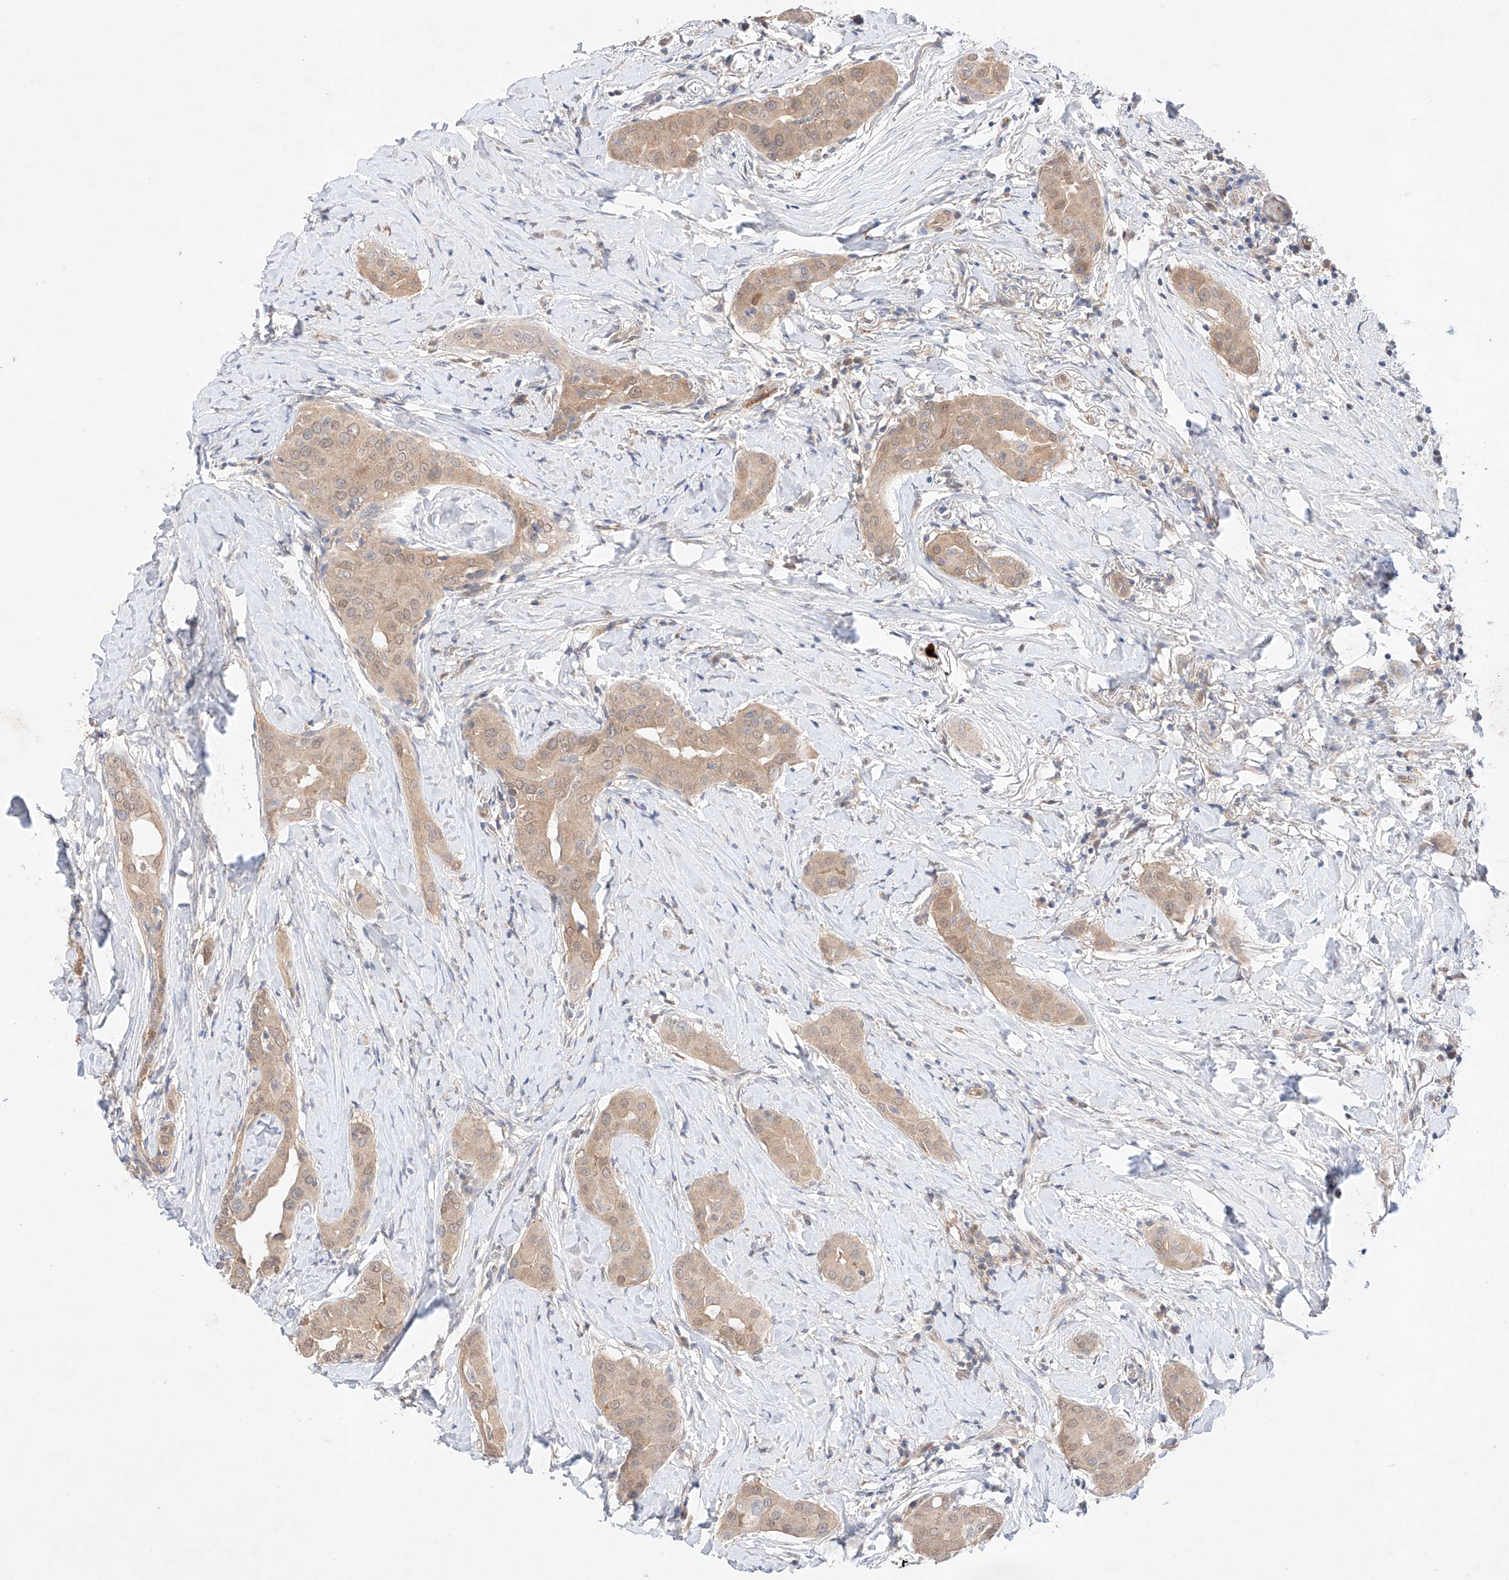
{"staining": {"intensity": "weak", "quantity": ">75%", "location": "cytoplasmic/membranous"}, "tissue": "thyroid cancer", "cell_type": "Tumor cells", "image_type": "cancer", "snomed": [{"axis": "morphology", "description": "Papillary adenocarcinoma, NOS"}, {"axis": "topography", "description": "Thyroid gland"}], "caption": "Immunohistochemistry staining of thyroid cancer (papillary adenocarcinoma), which exhibits low levels of weak cytoplasmic/membranous expression in approximately >75% of tumor cells indicating weak cytoplasmic/membranous protein expression. The staining was performed using DAB (3,3'-diaminobenzidine) (brown) for protein detection and nuclei were counterstained in hematoxylin (blue).", "gene": "ZNF124", "patient": {"sex": "male", "age": 33}}